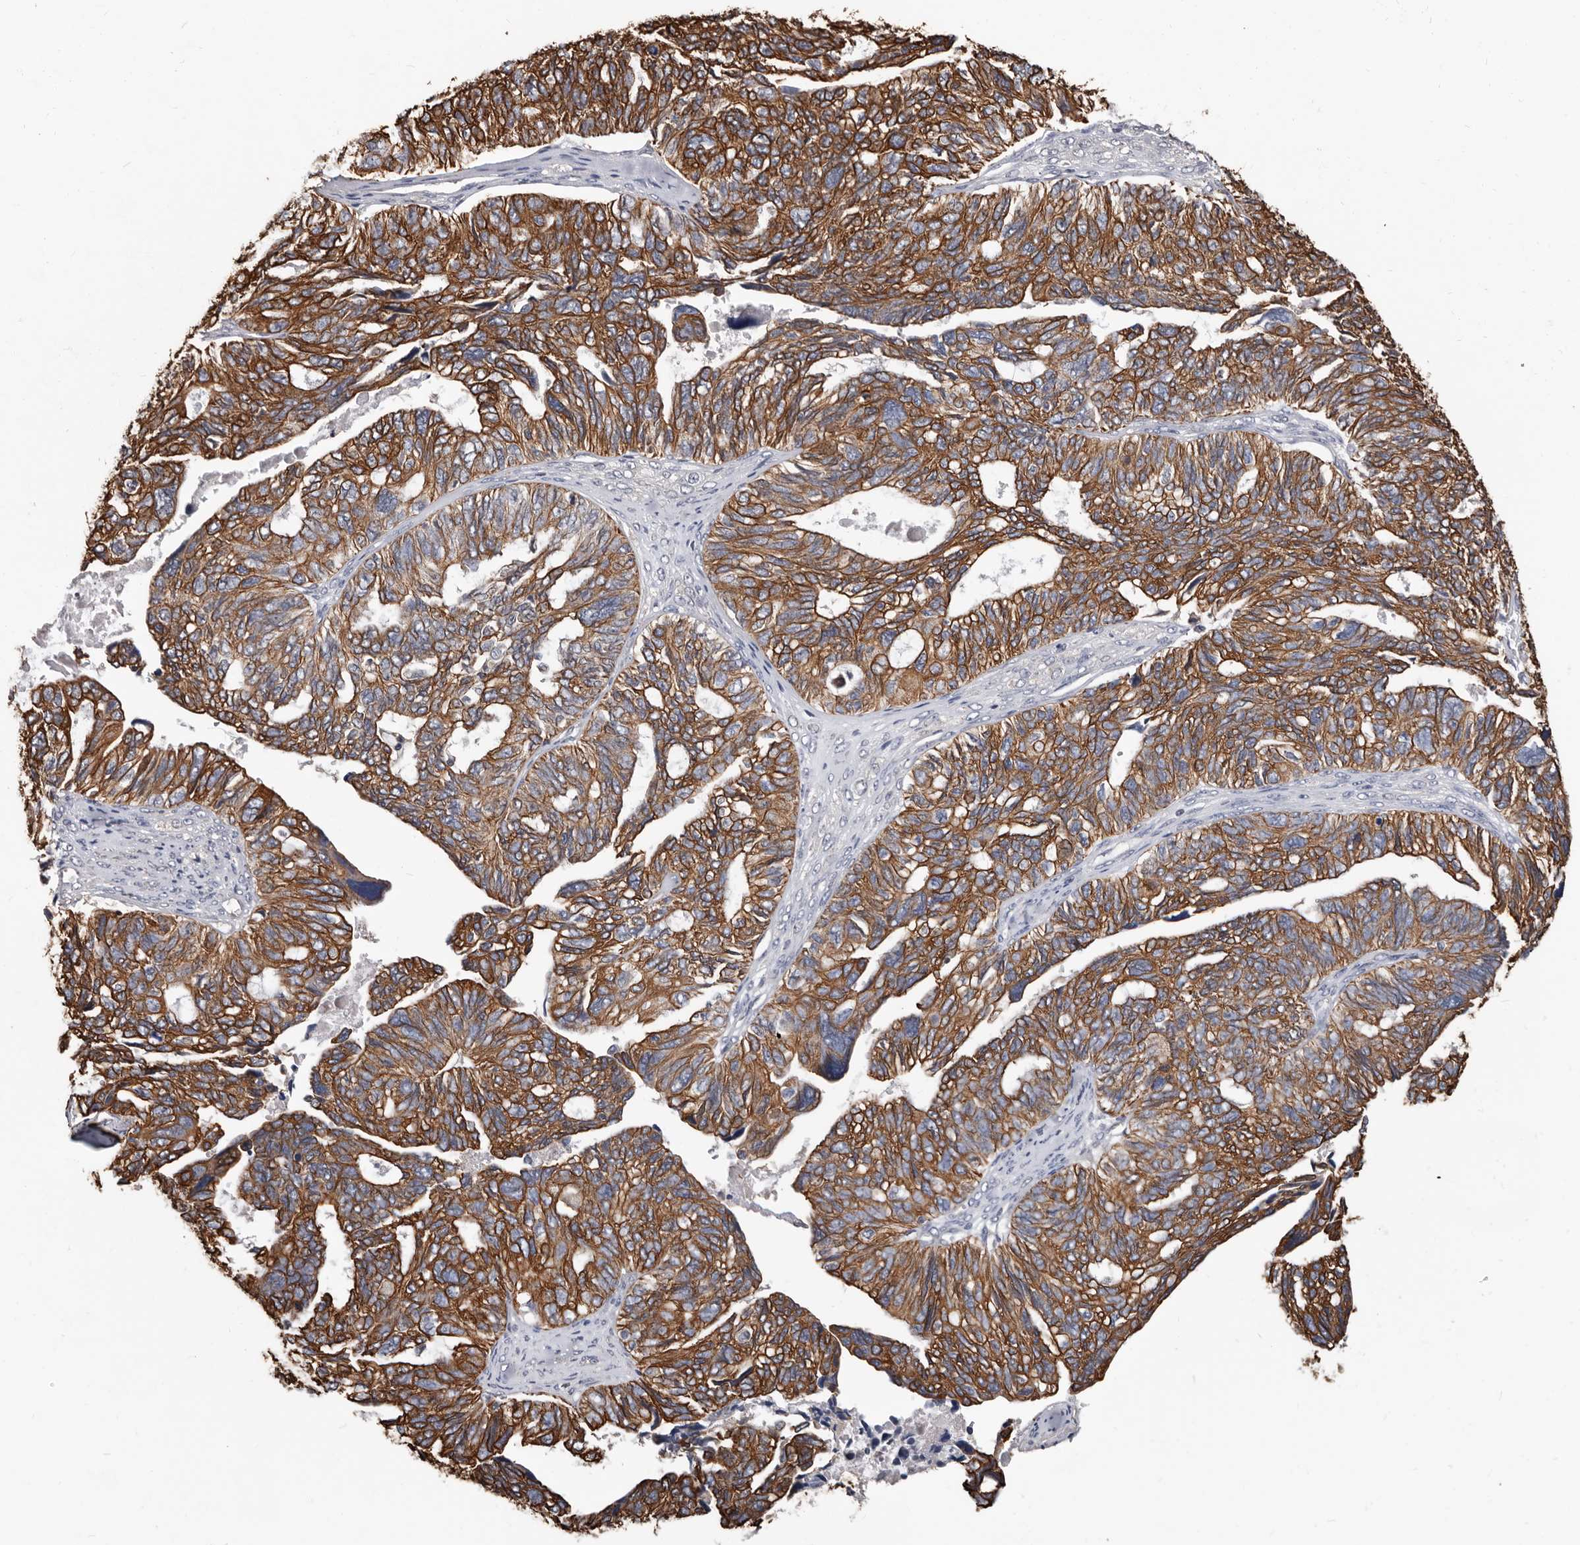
{"staining": {"intensity": "strong", "quantity": ">75%", "location": "cytoplasmic/membranous"}, "tissue": "ovarian cancer", "cell_type": "Tumor cells", "image_type": "cancer", "snomed": [{"axis": "morphology", "description": "Cystadenocarcinoma, serous, NOS"}, {"axis": "topography", "description": "Ovary"}], "caption": "High-power microscopy captured an IHC histopathology image of ovarian cancer (serous cystadenocarcinoma), revealing strong cytoplasmic/membranous expression in about >75% of tumor cells. (Stains: DAB (3,3'-diaminobenzidine) in brown, nuclei in blue, Microscopy: brightfield microscopy at high magnification).", "gene": "MRPL18", "patient": {"sex": "female", "age": 79}}